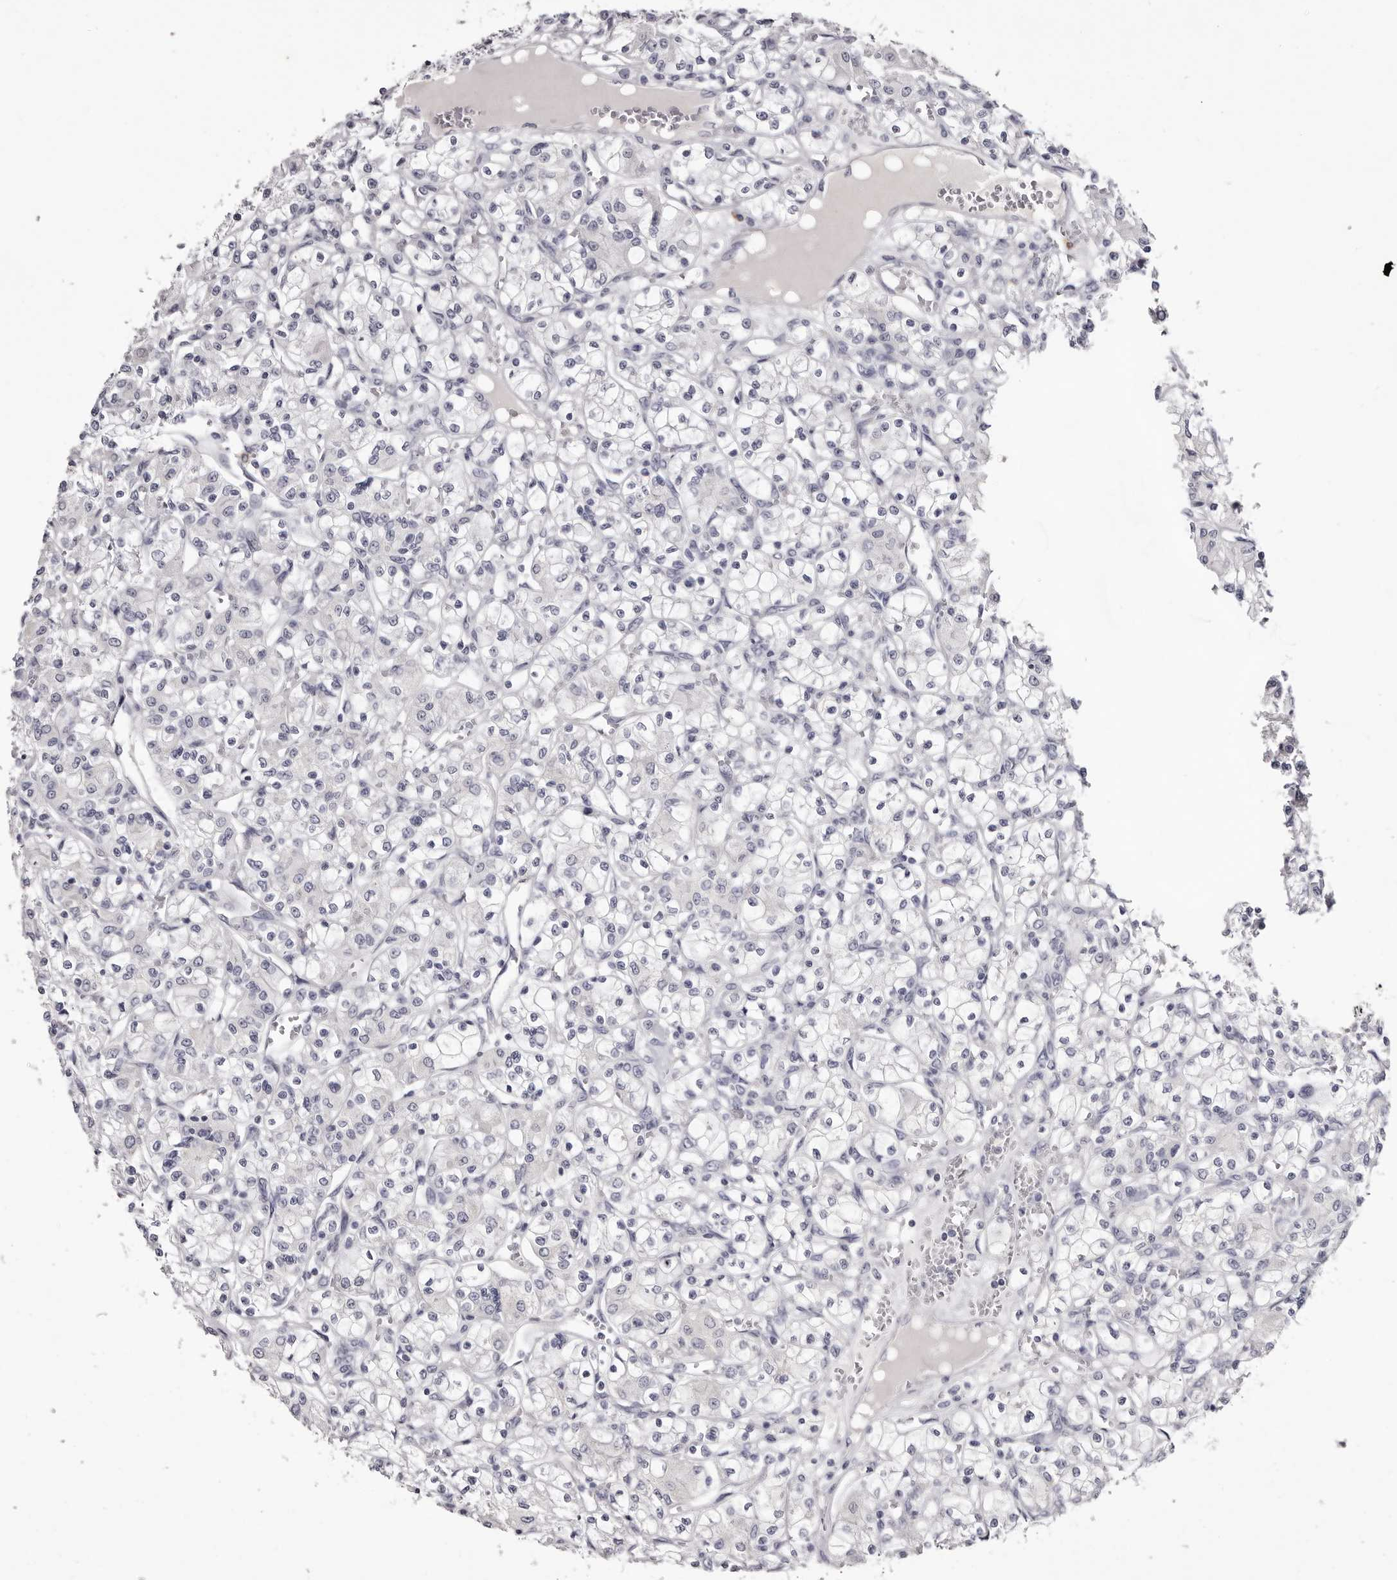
{"staining": {"intensity": "negative", "quantity": "none", "location": "none"}, "tissue": "renal cancer", "cell_type": "Tumor cells", "image_type": "cancer", "snomed": [{"axis": "morphology", "description": "Adenocarcinoma, NOS"}, {"axis": "topography", "description": "Kidney"}], "caption": "Immunohistochemical staining of renal adenocarcinoma reveals no significant staining in tumor cells.", "gene": "CA6", "patient": {"sex": "female", "age": 59}}